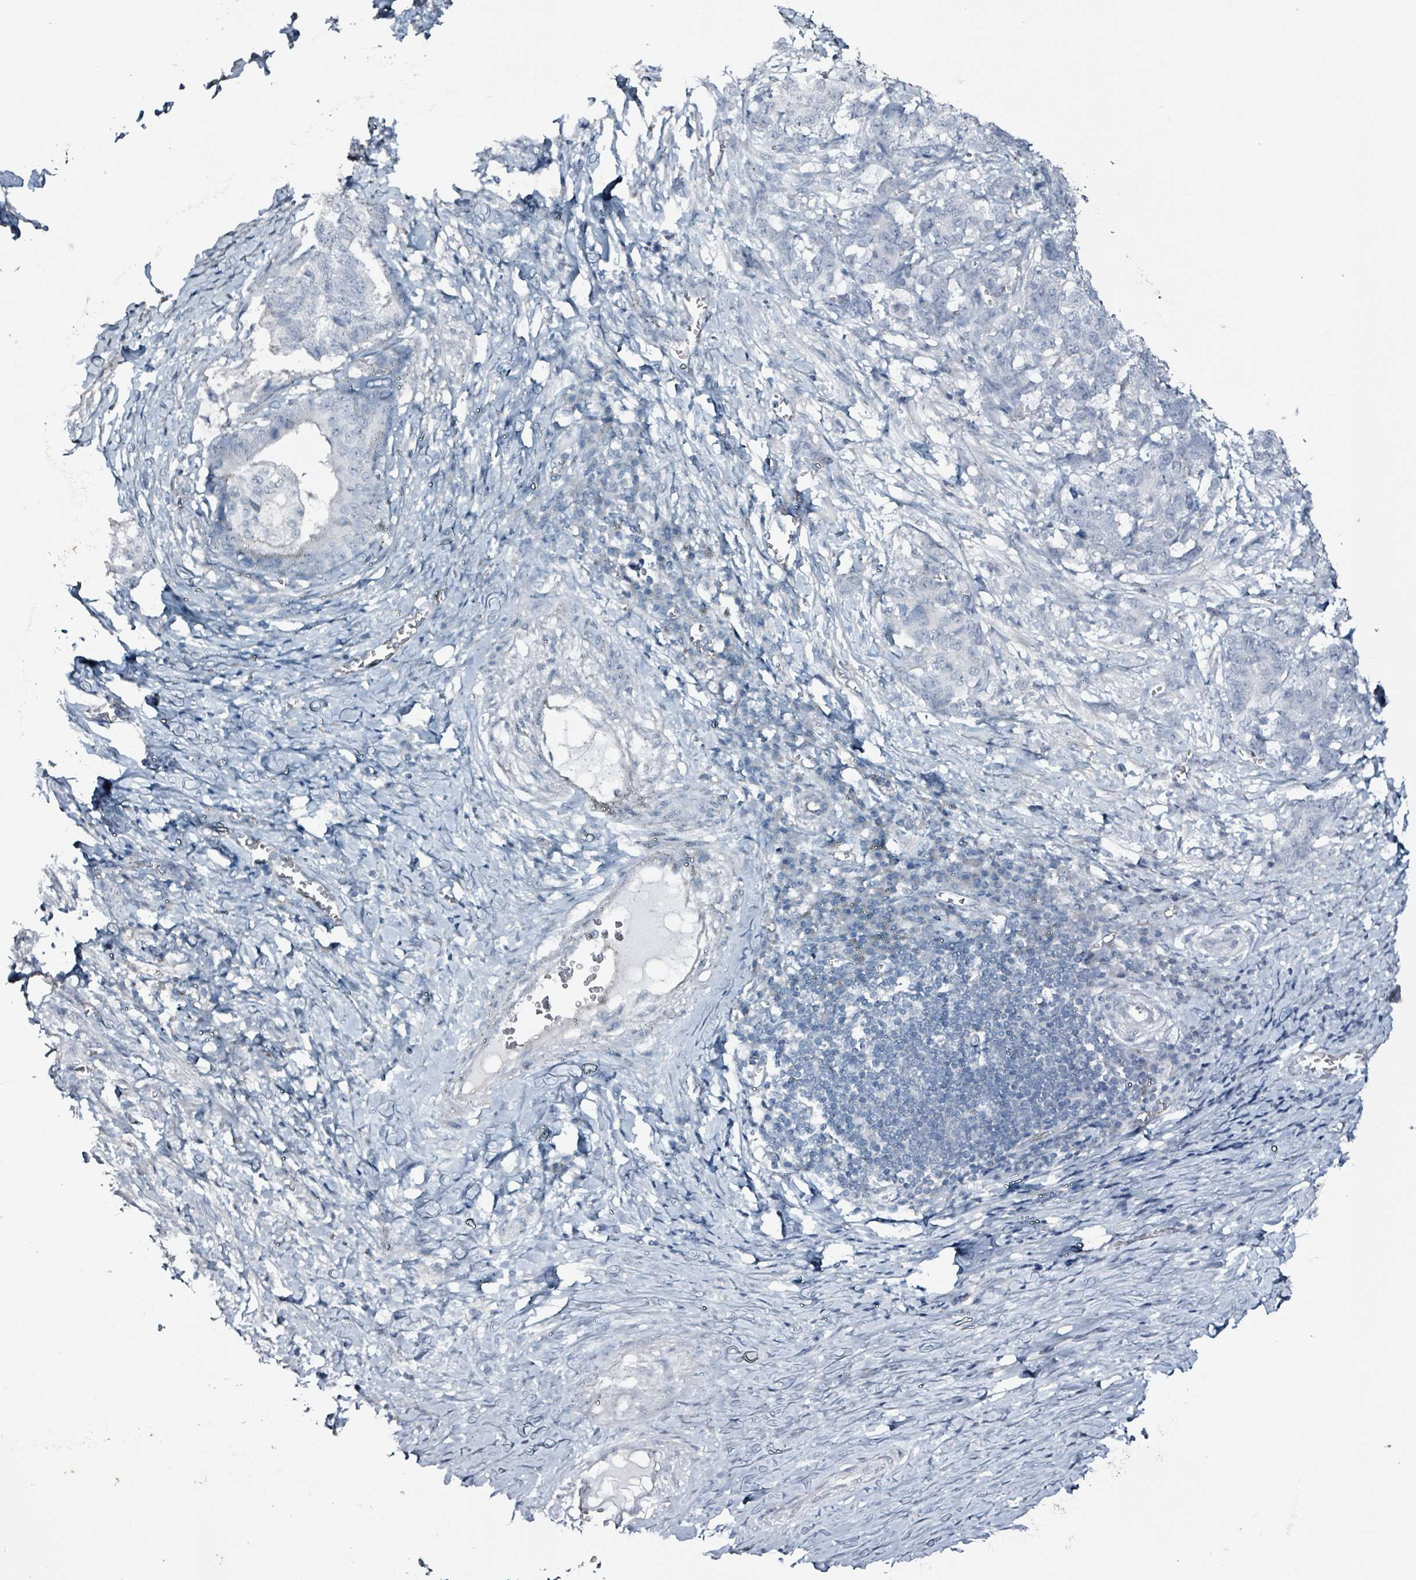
{"staining": {"intensity": "negative", "quantity": "none", "location": "none"}, "tissue": "stomach cancer", "cell_type": "Tumor cells", "image_type": "cancer", "snomed": [{"axis": "morphology", "description": "Normal tissue, NOS"}, {"axis": "morphology", "description": "Adenocarcinoma, NOS"}, {"axis": "topography", "description": "Stomach"}], "caption": "There is no significant positivity in tumor cells of stomach cancer.", "gene": "CA9", "patient": {"sex": "female", "age": 64}}